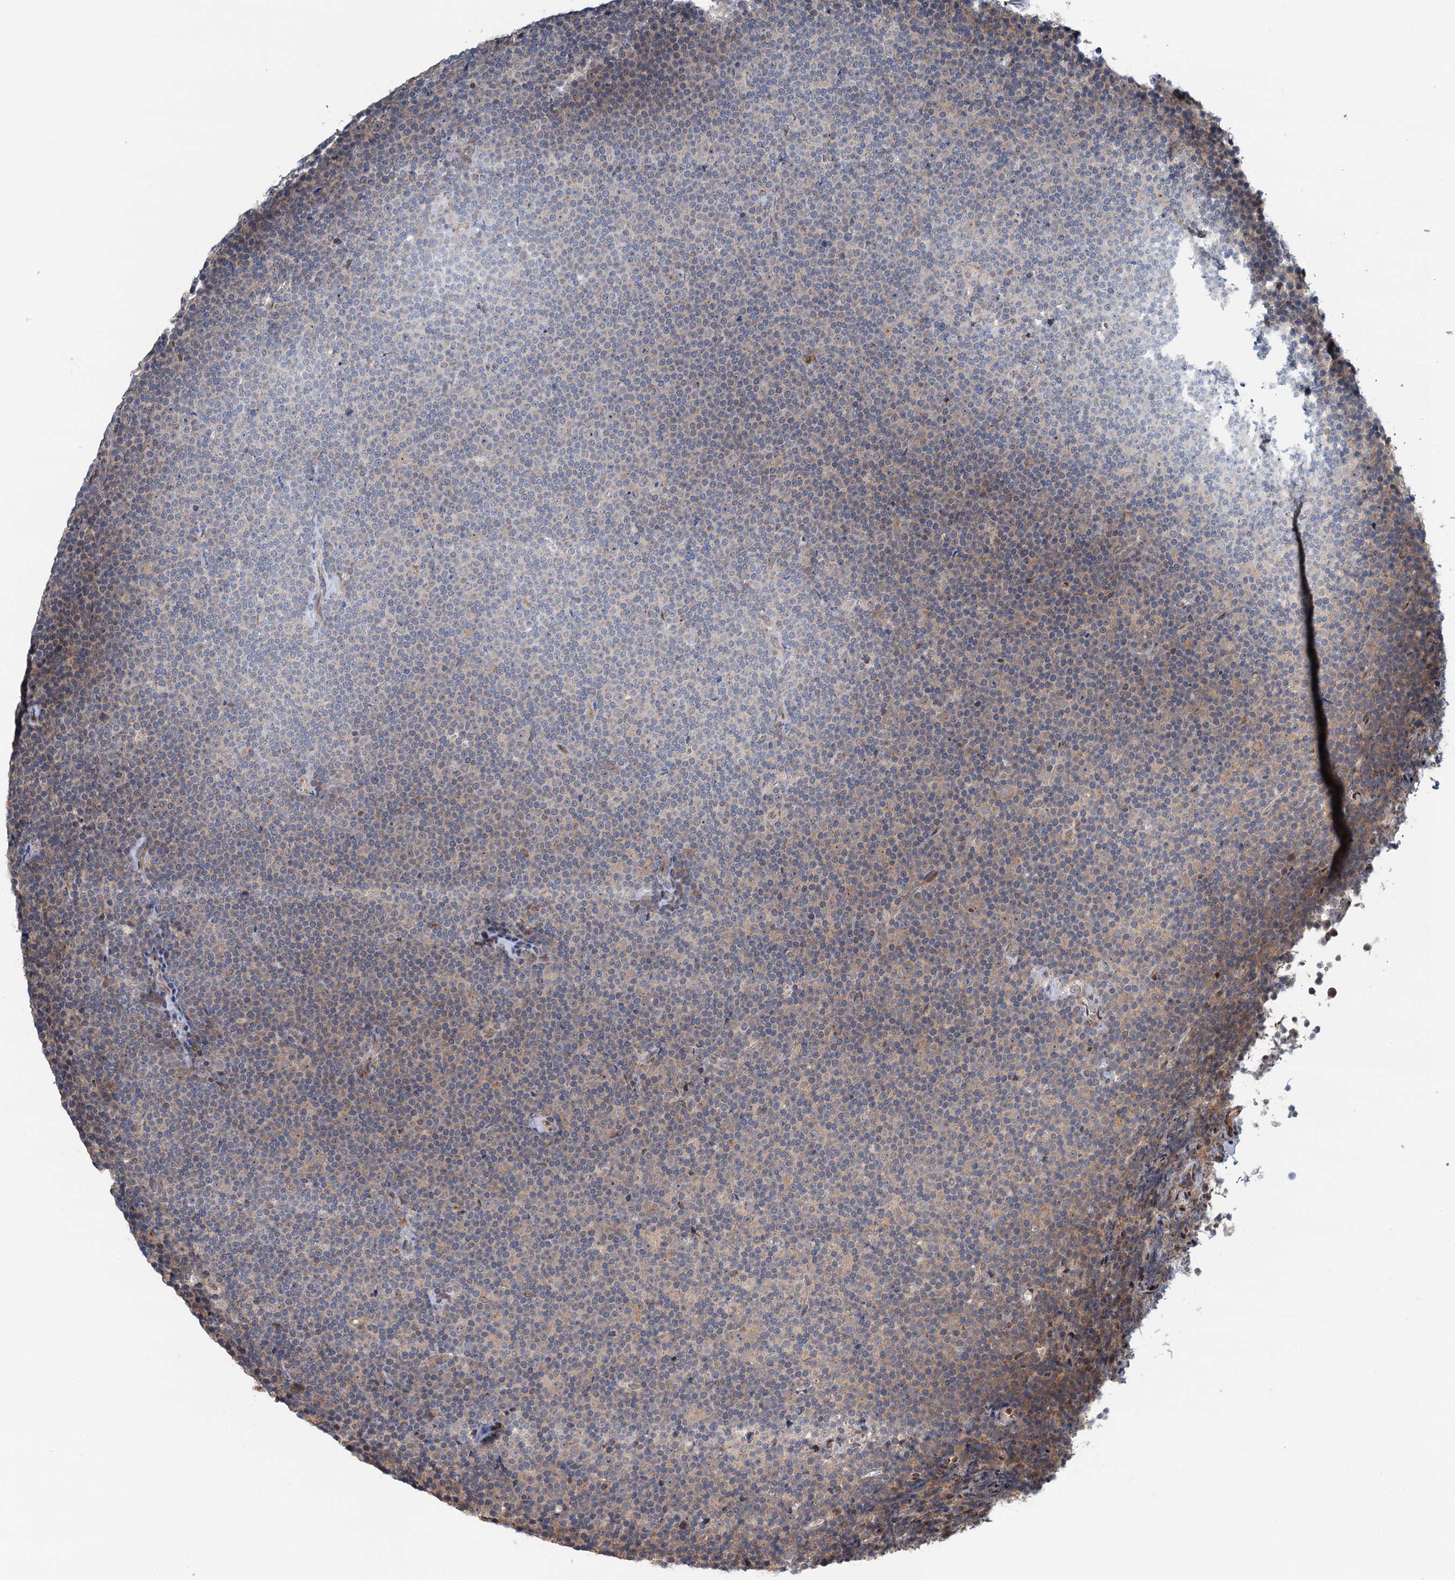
{"staining": {"intensity": "weak", "quantity": "25%-75%", "location": "cytoplasmic/membranous"}, "tissue": "lymphoma", "cell_type": "Tumor cells", "image_type": "cancer", "snomed": [{"axis": "morphology", "description": "Malignant lymphoma, non-Hodgkin's type, Low grade"}, {"axis": "topography", "description": "Lymph node"}], "caption": "Immunohistochemistry of lymphoma shows low levels of weak cytoplasmic/membranous expression in approximately 25%-75% of tumor cells. (IHC, brightfield microscopy, high magnification).", "gene": "DYNC2I2", "patient": {"sex": "female", "age": 67}}